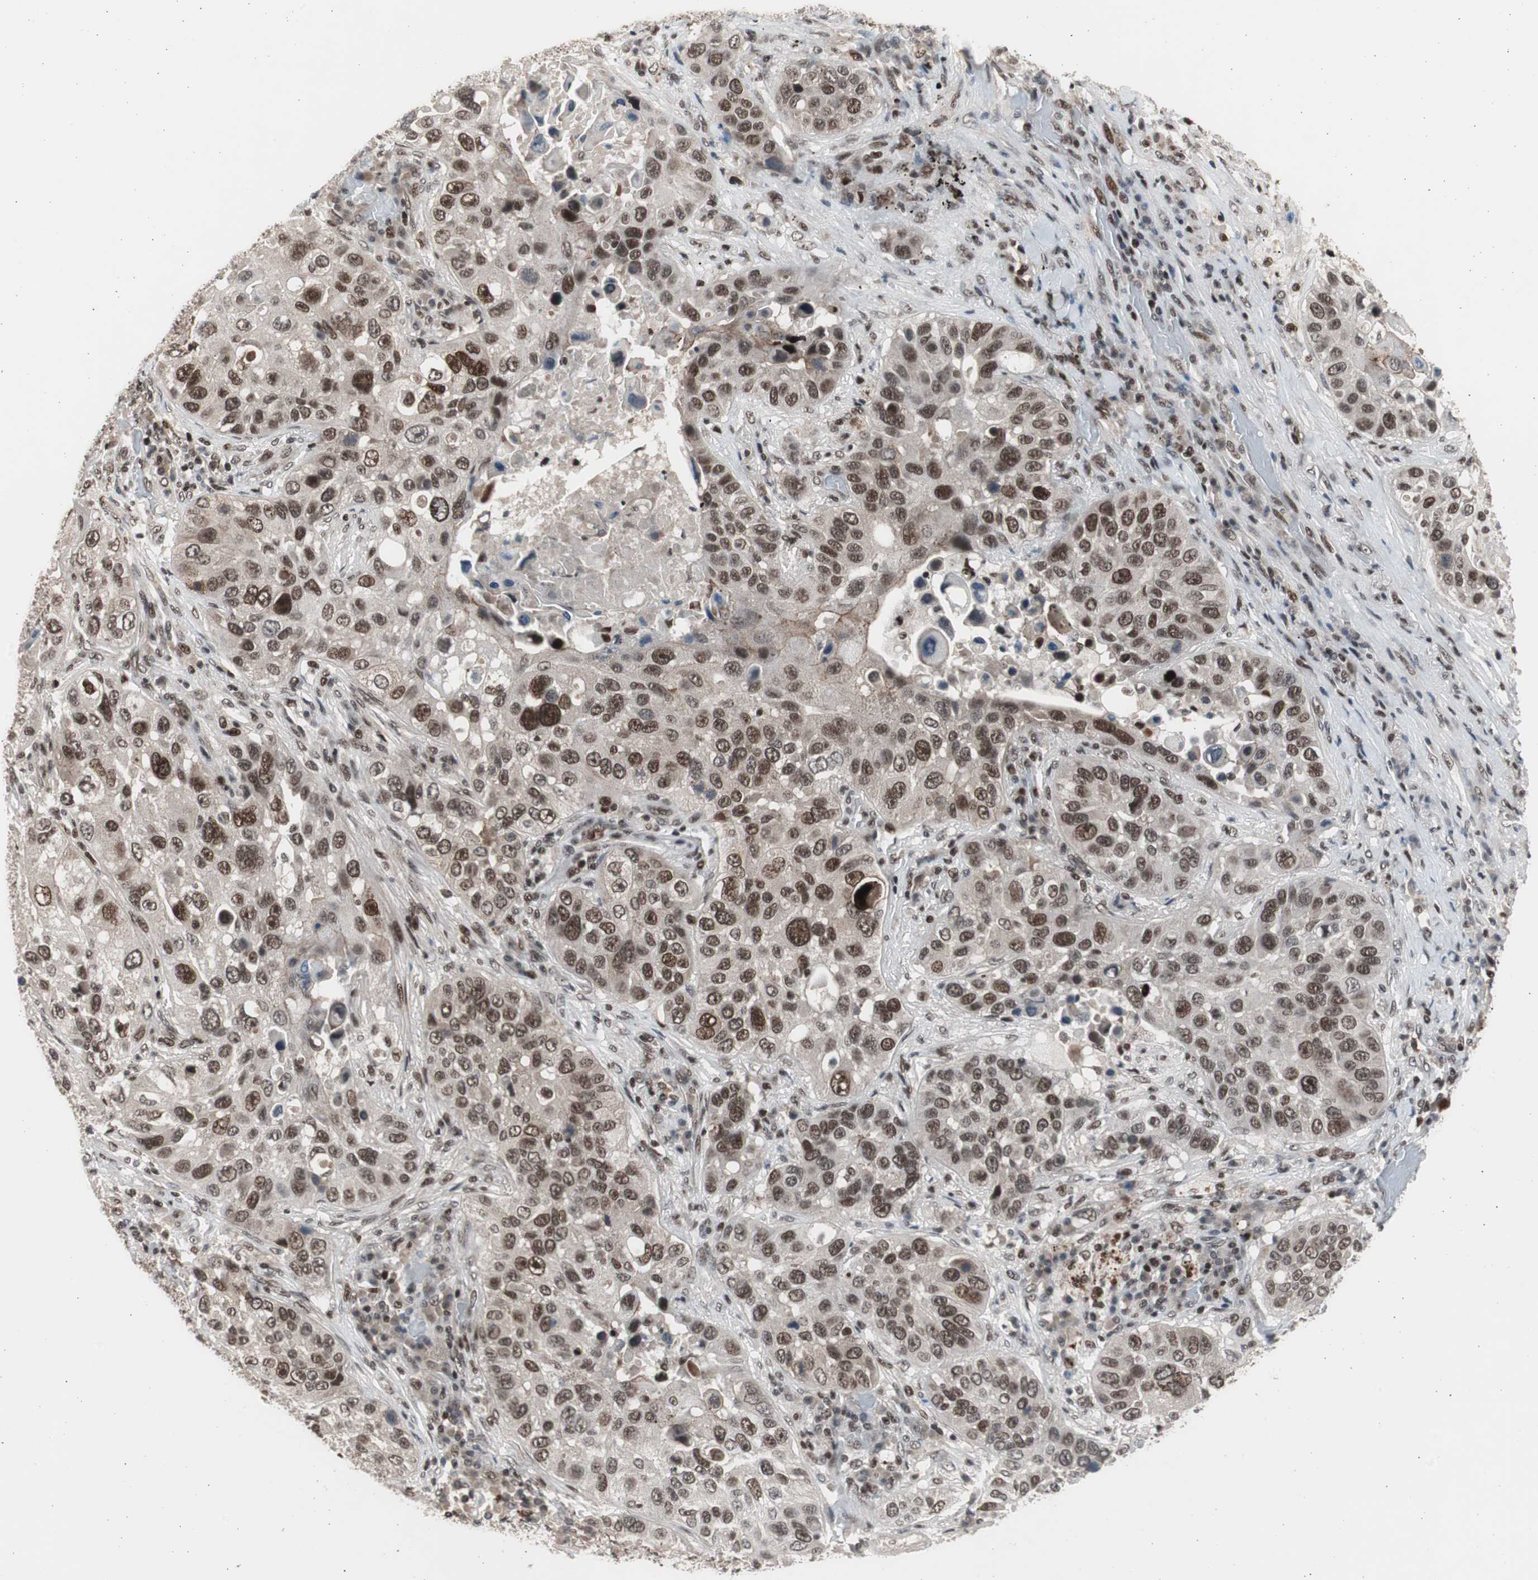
{"staining": {"intensity": "strong", "quantity": ">75%", "location": "nuclear"}, "tissue": "lung cancer", "cell_type": "Tumor cells", "image_type": "cancer", "snomed": [{"axis": "morphology", "description": "Squamous cell carcinoma, NOS"}, {"axis": "topography", "description": "Lung"}], "caption": "This histopathology image exhibits immunohistochemistry (IHC) staining of human squamous cell carcinoma (lung), with high strong nuclear expression in approximately >75% of tumor cells.", "gene": "RPA1", "patient": {"sex": "male", "age": 57}}